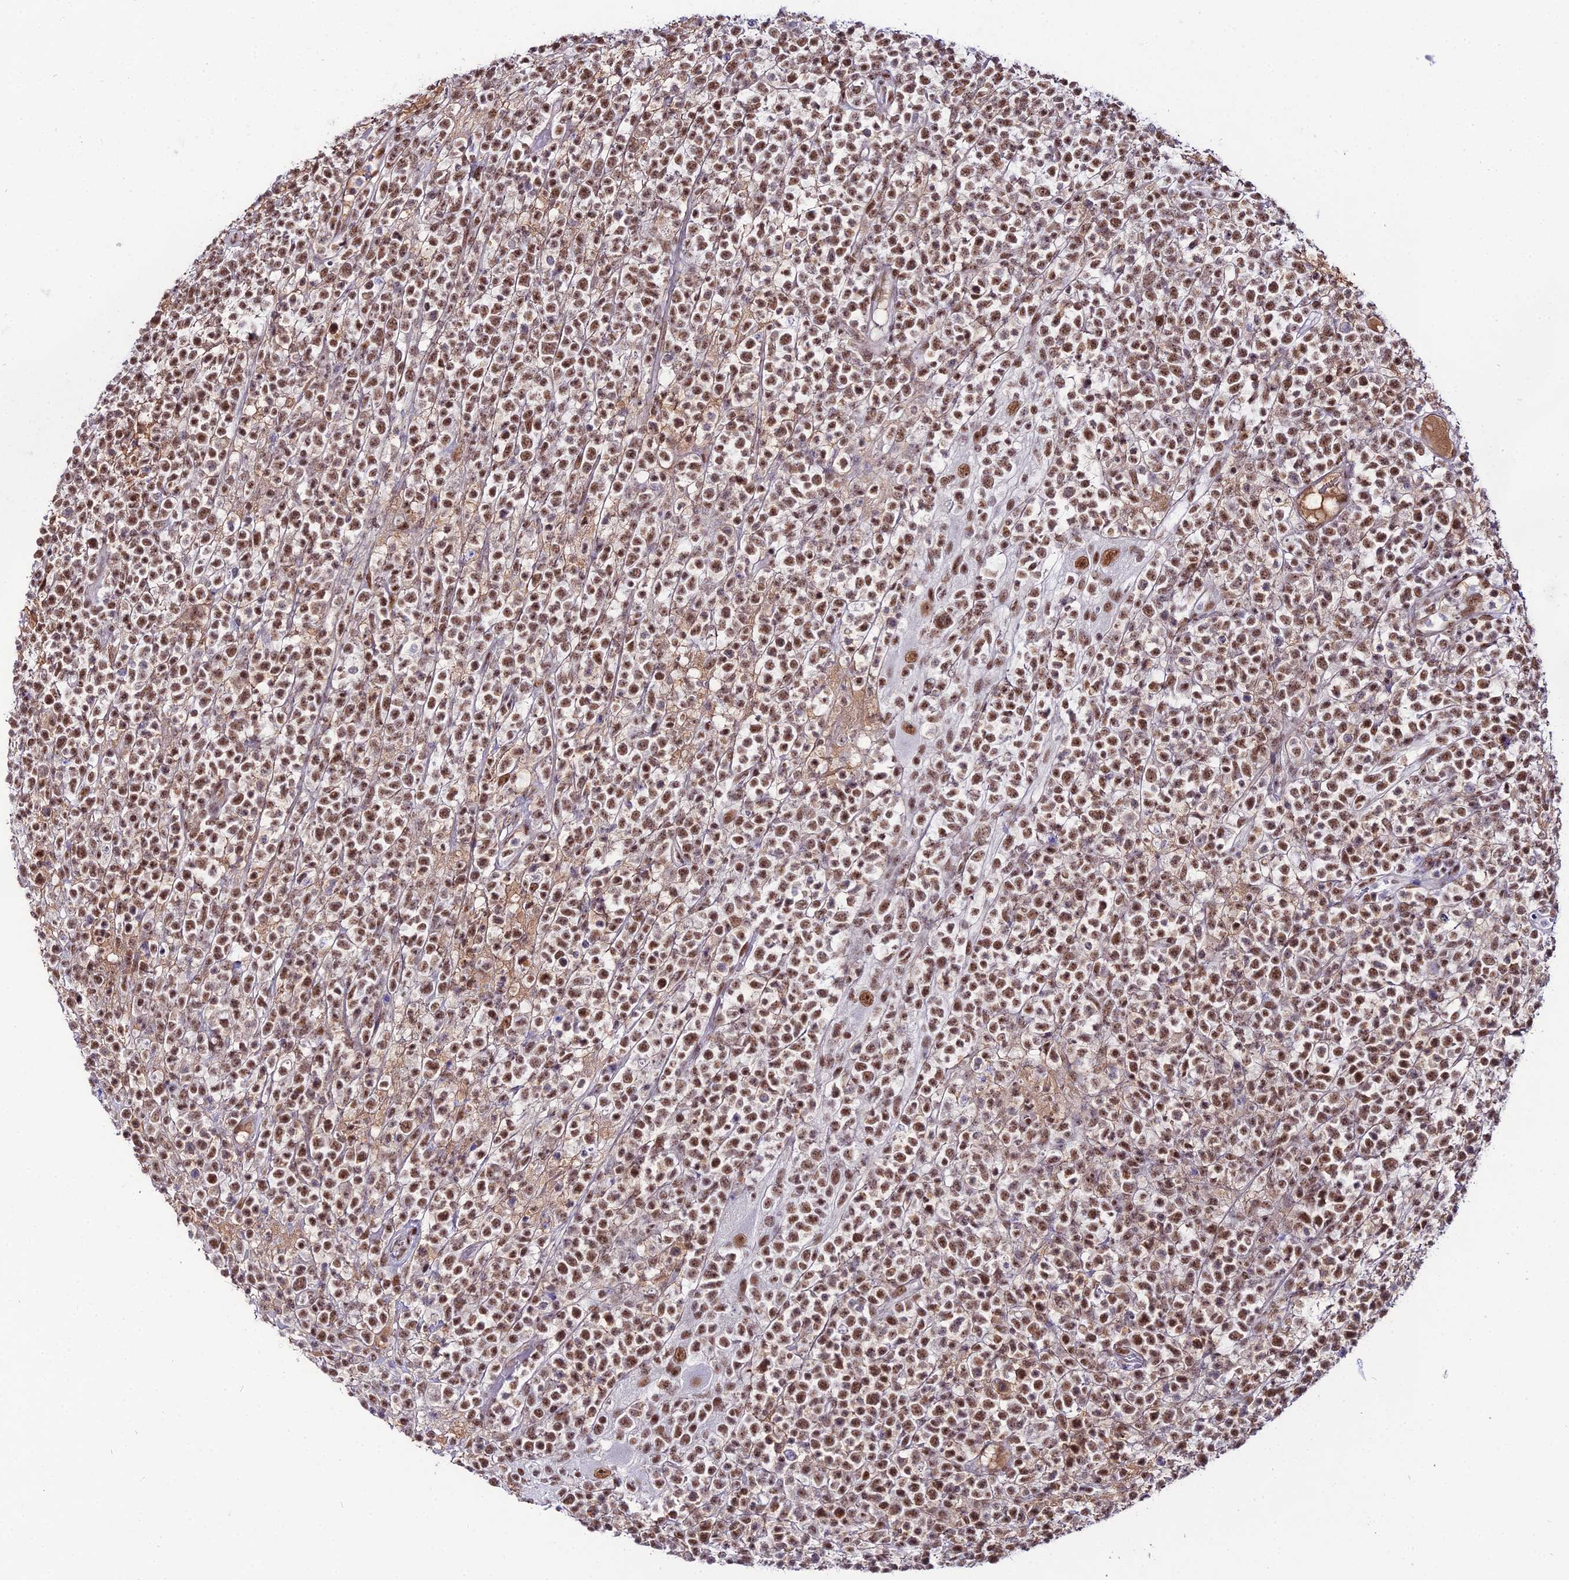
{"staining": {"intensity": "moderate", "quantity": ">75%", "location": "nuclear"}, "tissue": "lymphoma", "cell_type": "Tumor cells", "image_type": "cancer", "snomed": [{"axis": "morphology", "description": "Malignant lymphoma, non-Hodgkin's type, High grade"}, {"axis": "topography", "description": "Colon"}], "caption": "Tumor cells reveal moderate nuclear positivity in about >75% of cells in high-grade malignant lymphoma, non-Hodgkin's type. The staining was performed using DAB (3,3'-diaminobenzidine) to visualize the protein expression in brown, while the nuclei were stained in blue with hematoxylin (Magnification: 20x).", "gene": "RBM12", "patient": {"sex": "female", "age": 53}}